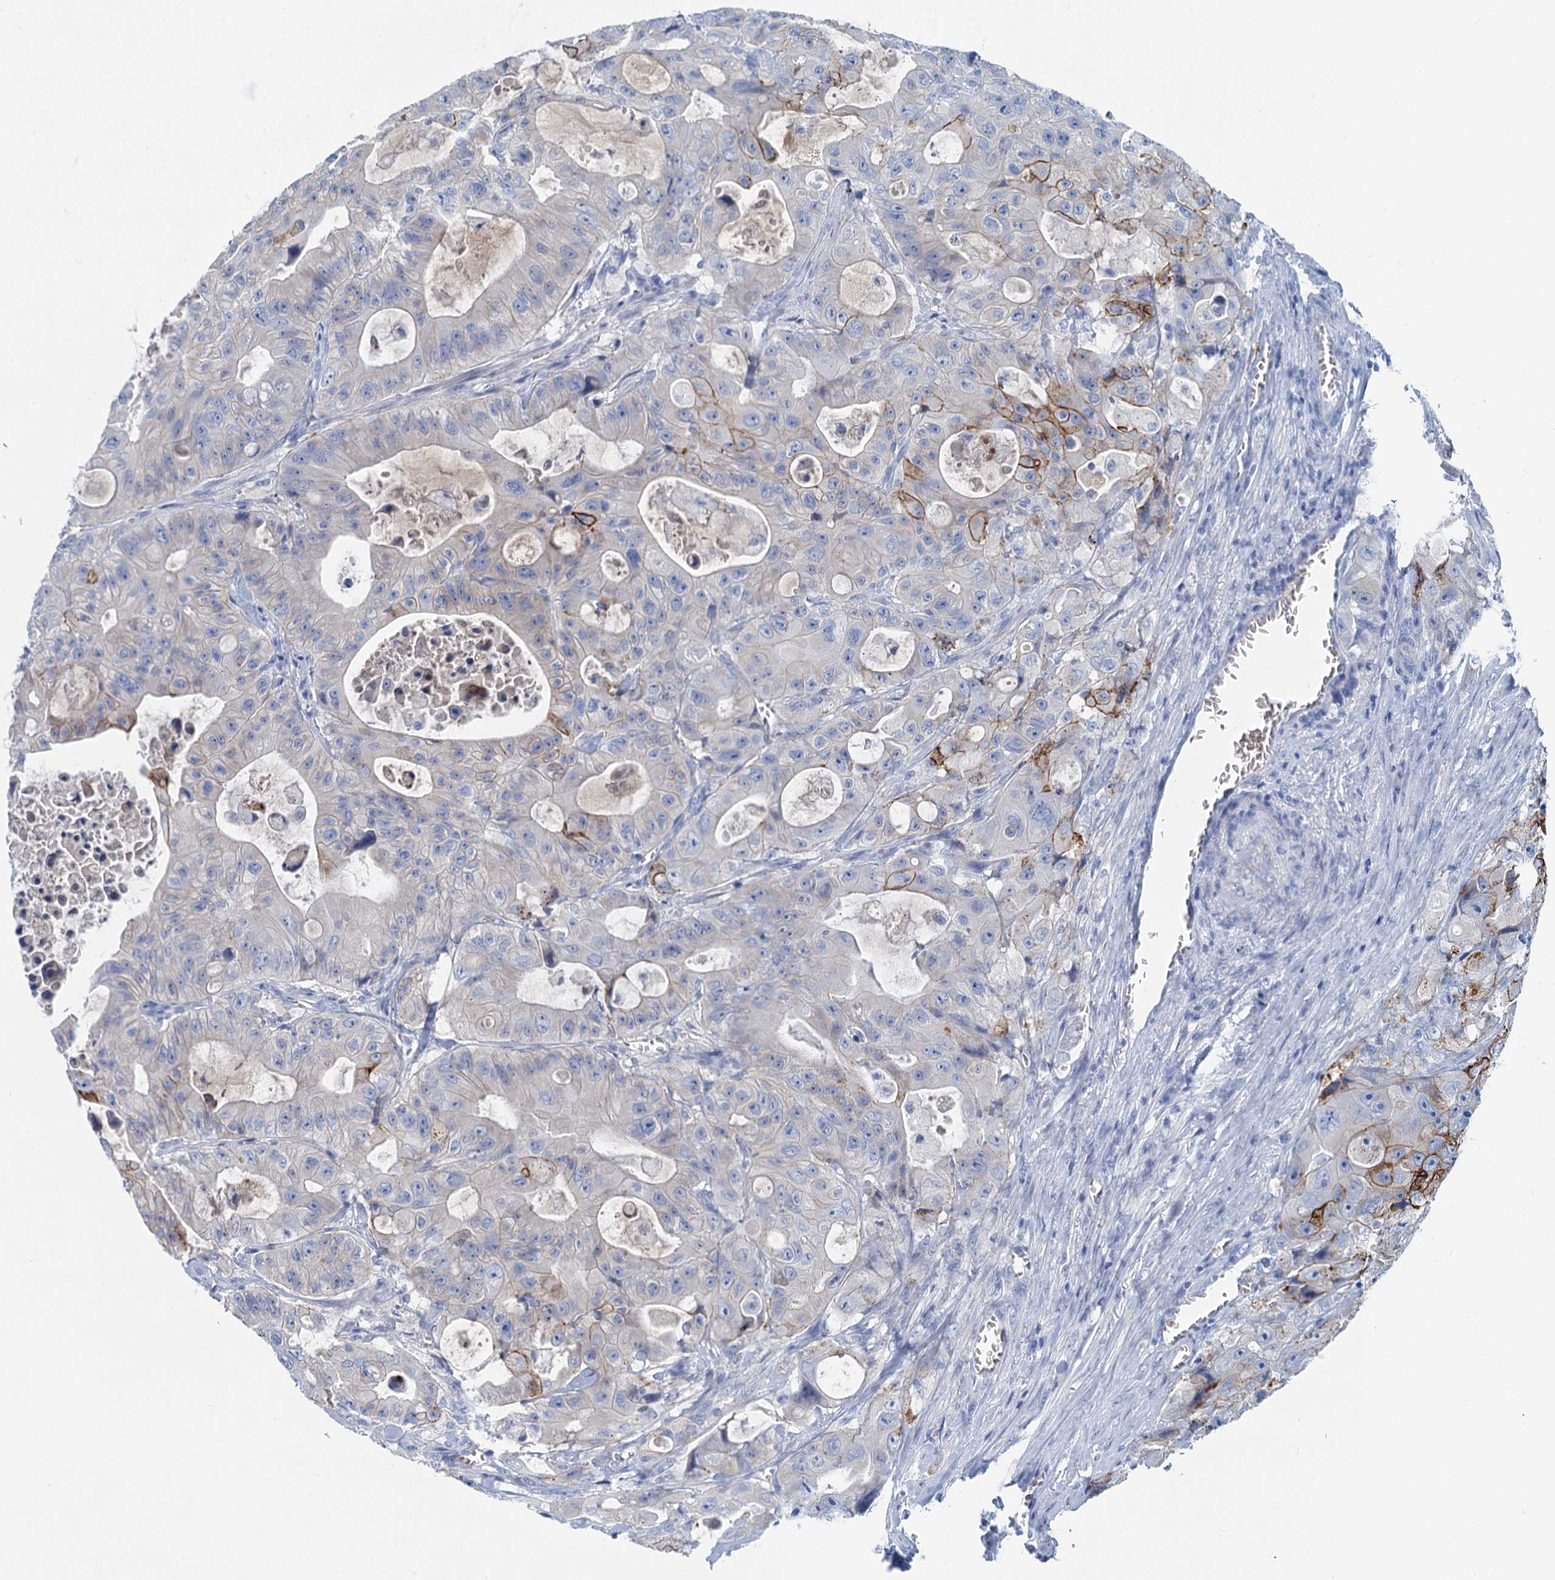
{"staining": {"intensity": "strong", "quantity": "<25%", "location": "cytoplasmic/membranous"}, "tissue": "colorectal cancer", "cell_type": "Tumor cells", "image_type": "cancer", "snomed": [{"axis": "morphology", "description": "Adenocarcinoma, NOS"}, {"axis": "topography", "description": "Colon"}], "caption": "This histopathology image exhibits immunohistochemistry staining of human colorectal adenocarcinoma, with medium strong cytoplasmic/membranous positivity in about <25% of tumor cells.", "gene": "MYADML2", "patient": {"sex": "female", "age": 46}}